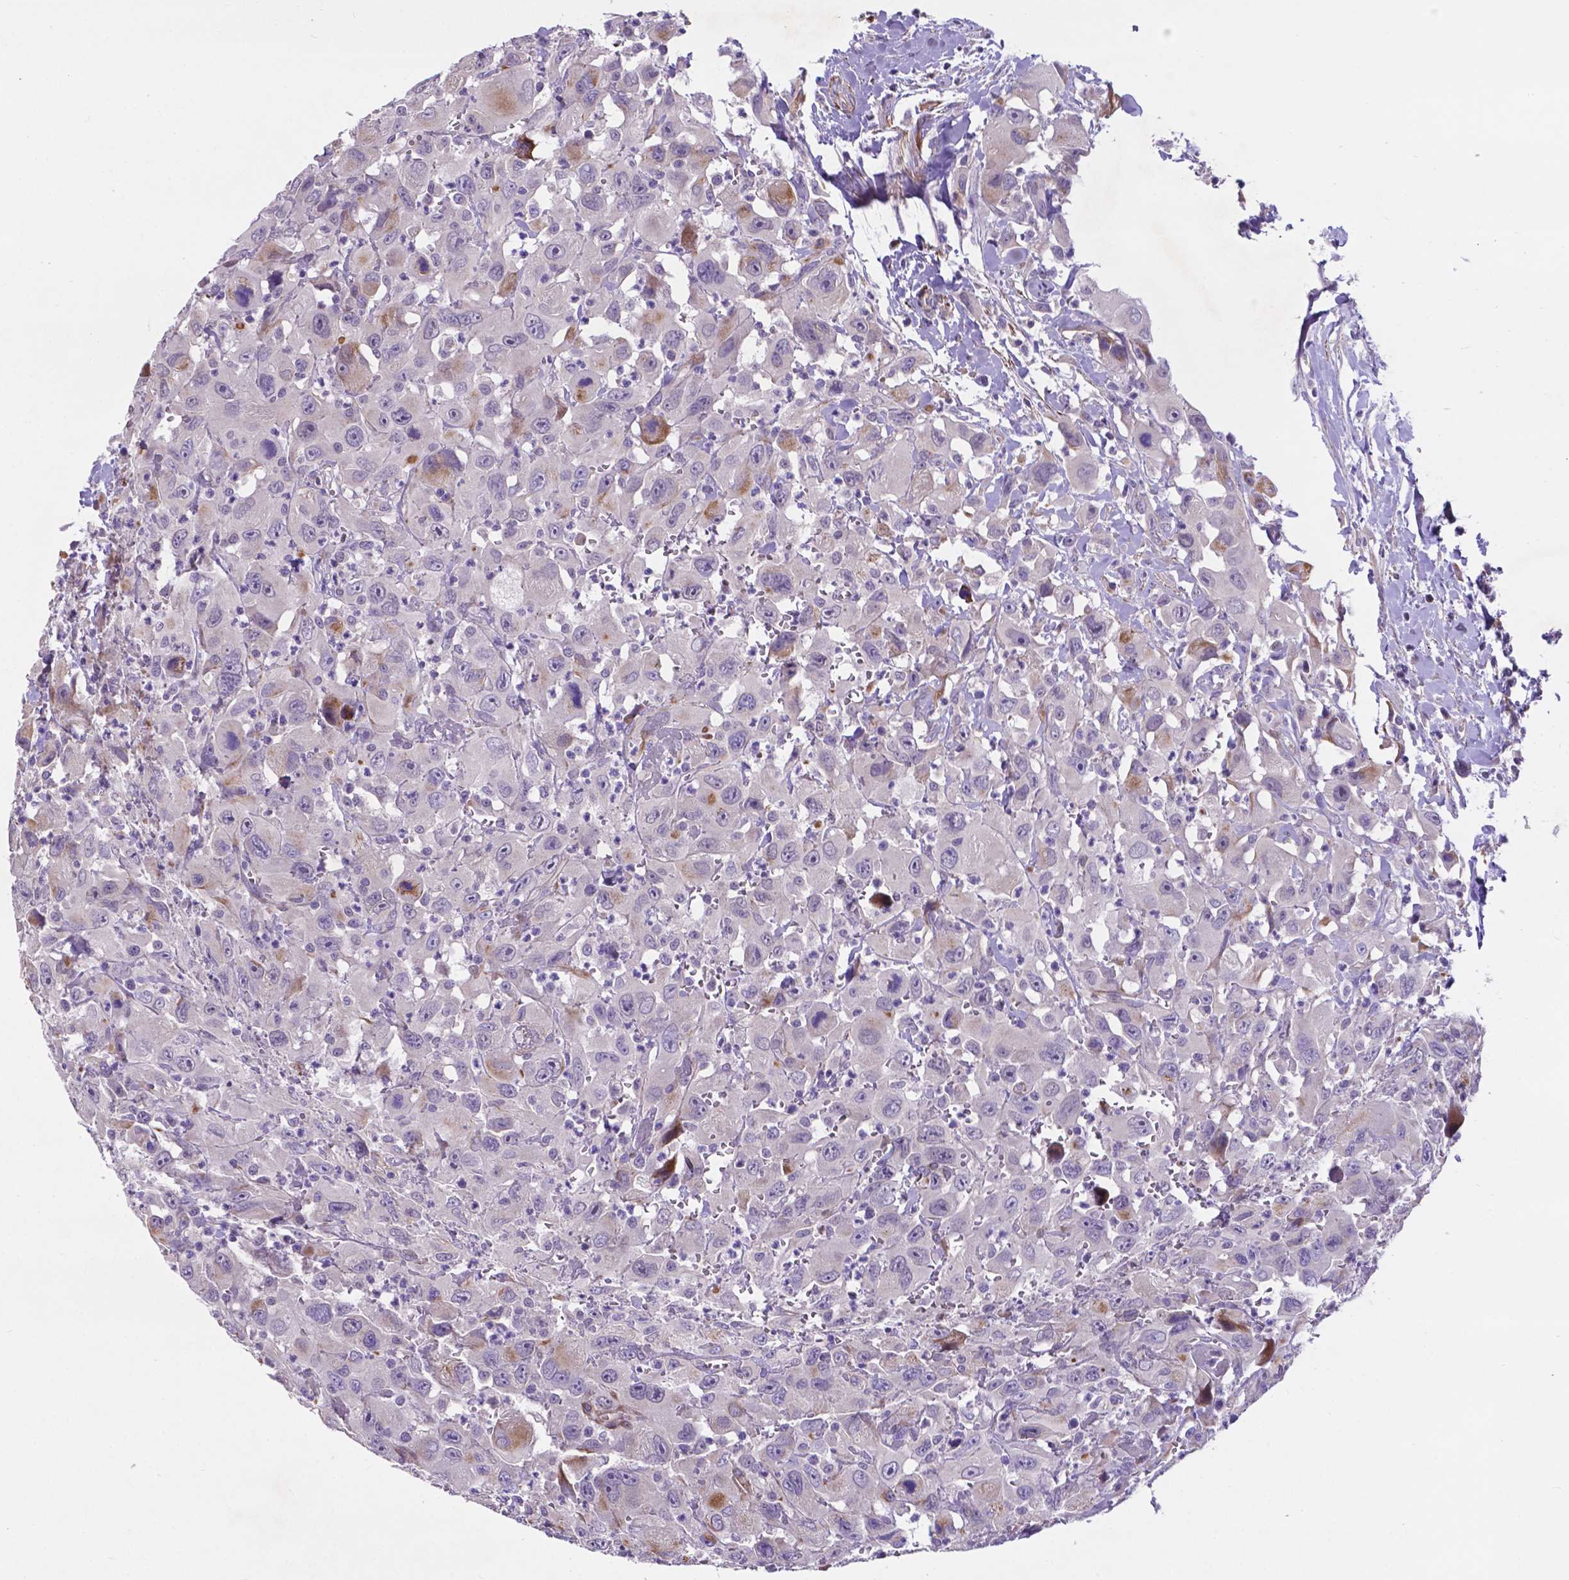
{"staining": {"intensity": "negative", "quantity": "none", "location": "none"}, "tissue": "head and neck cancer", "cell_type": "Tumor cells", "image_type": "cancer", "snomed": [{"axis": "morphology", "description": "Squamous cell carcinoma, NOS"}, {"axis": "morphology", "description": "Squamous cell carcinoma, metastatic, NOS"}, {"axis": "topography", "description": "Oral tissue"}, {"axis": "topography", "description": "Head-Neck"}], "caption": "IHC of human metastatic squamous cell carcinoma (head and neck) shows no positivity in tumor cells. The staining was performed using DAB (3,3'-diaminobenzidine) to visualize the protein expression in brown, while the nuclei were stained in blue with hematoxylin (Magnification: 20x).", "gene": "PFKFB4", "patient": {"sex": "female", "age": 85}}